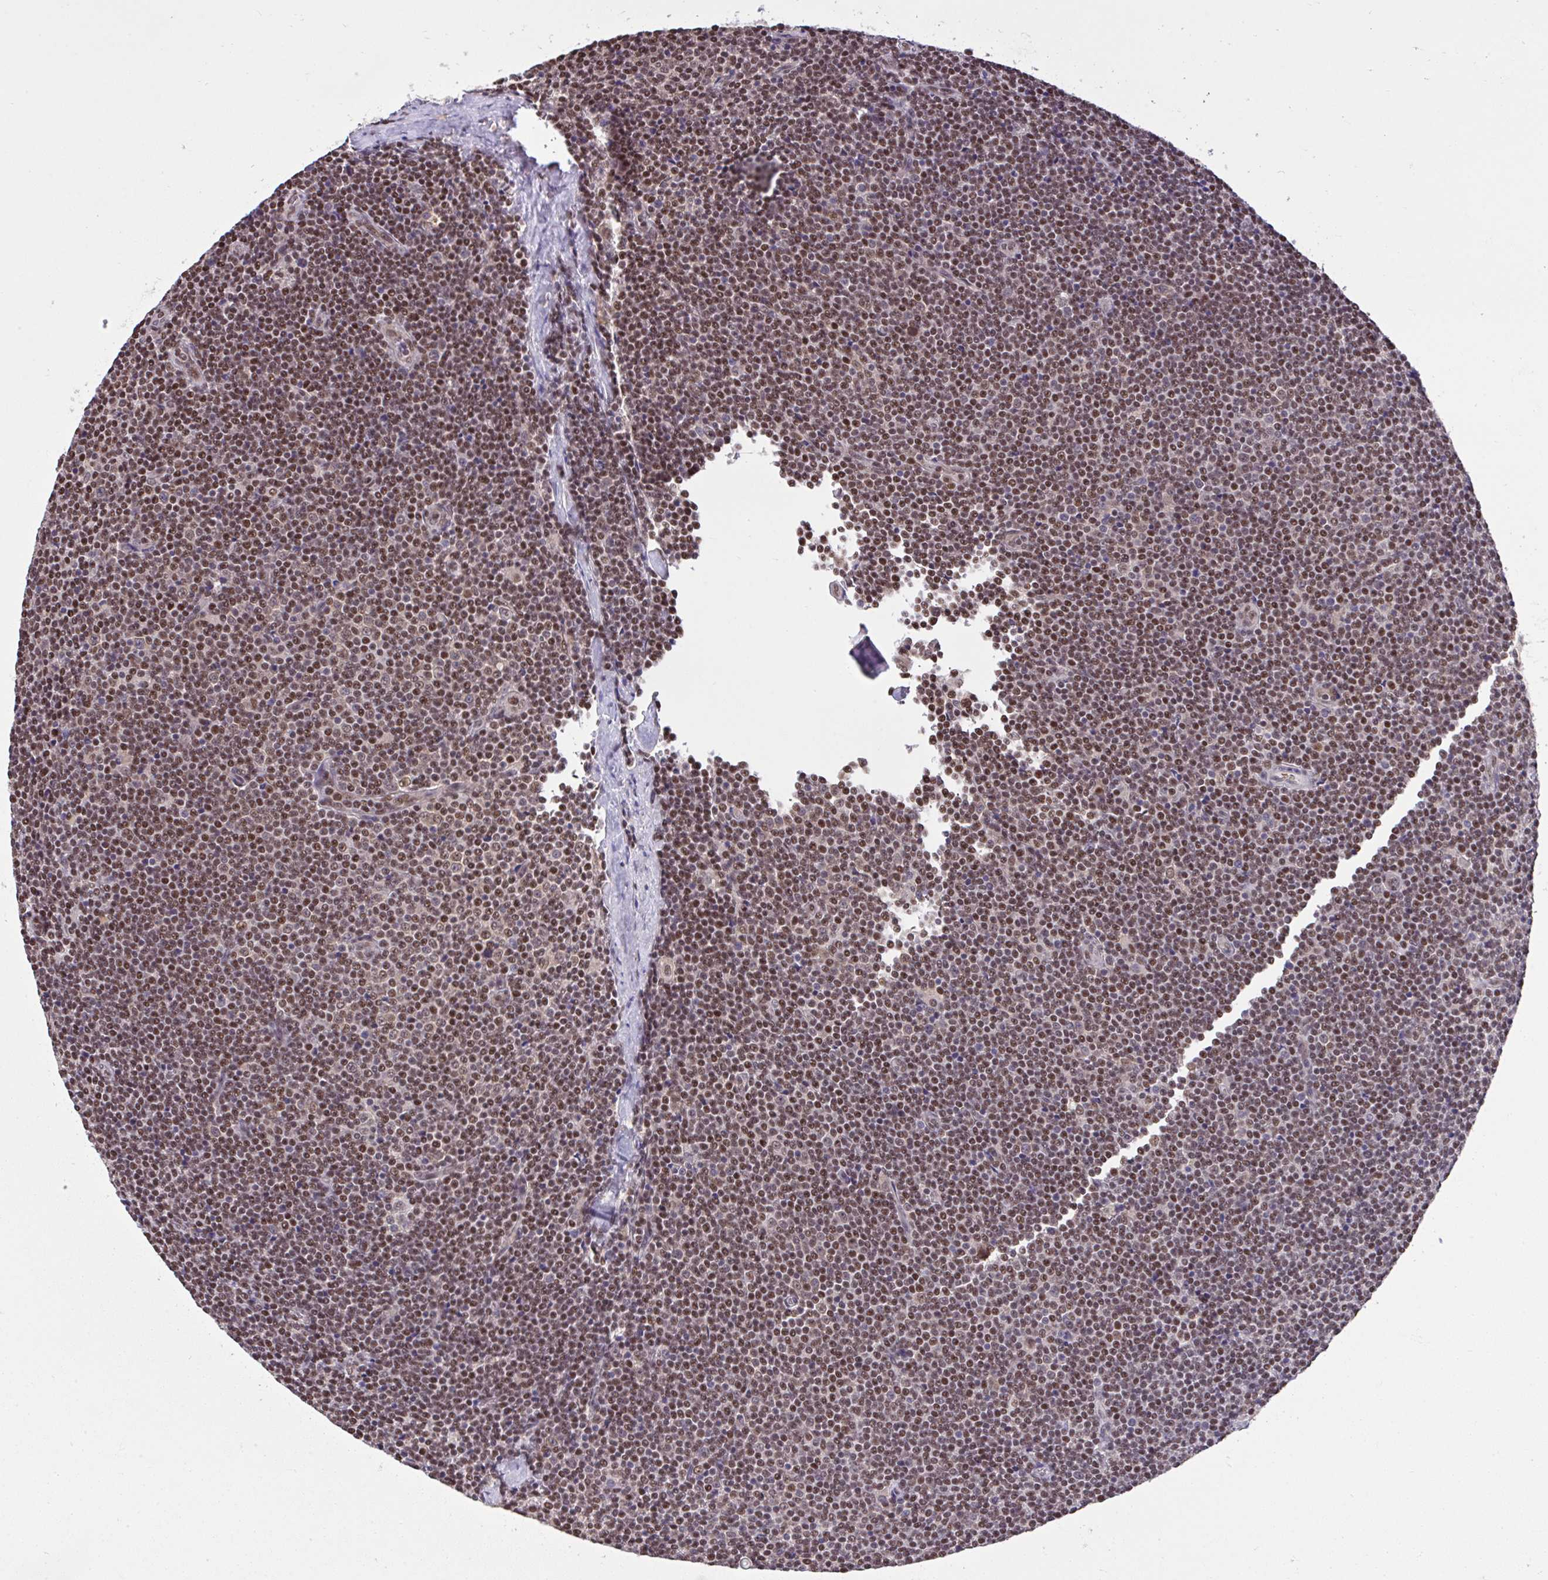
{"staining": {"intensity": "moderate", "quantity": ">75%", "location": "nuclear"}, "tissue": "lymphoma", "cell_type": "Tumor cells", "image_type": "cancer", "snomed": [{"axis": "morphology", "description": "Malignant lymphoma, non-Hodgkin's type, Low grade"}, {"axis": "topography", "description": "Lymph node"}], "caption": "Lymphoma stained for a protein shows moderate nuclear positivity in tumor cells. The protein of interest is shown in brown color, while the nuclei are stained blue.", "gene": "GLIS3", "patient": {"sex": "male", "age": 48}}